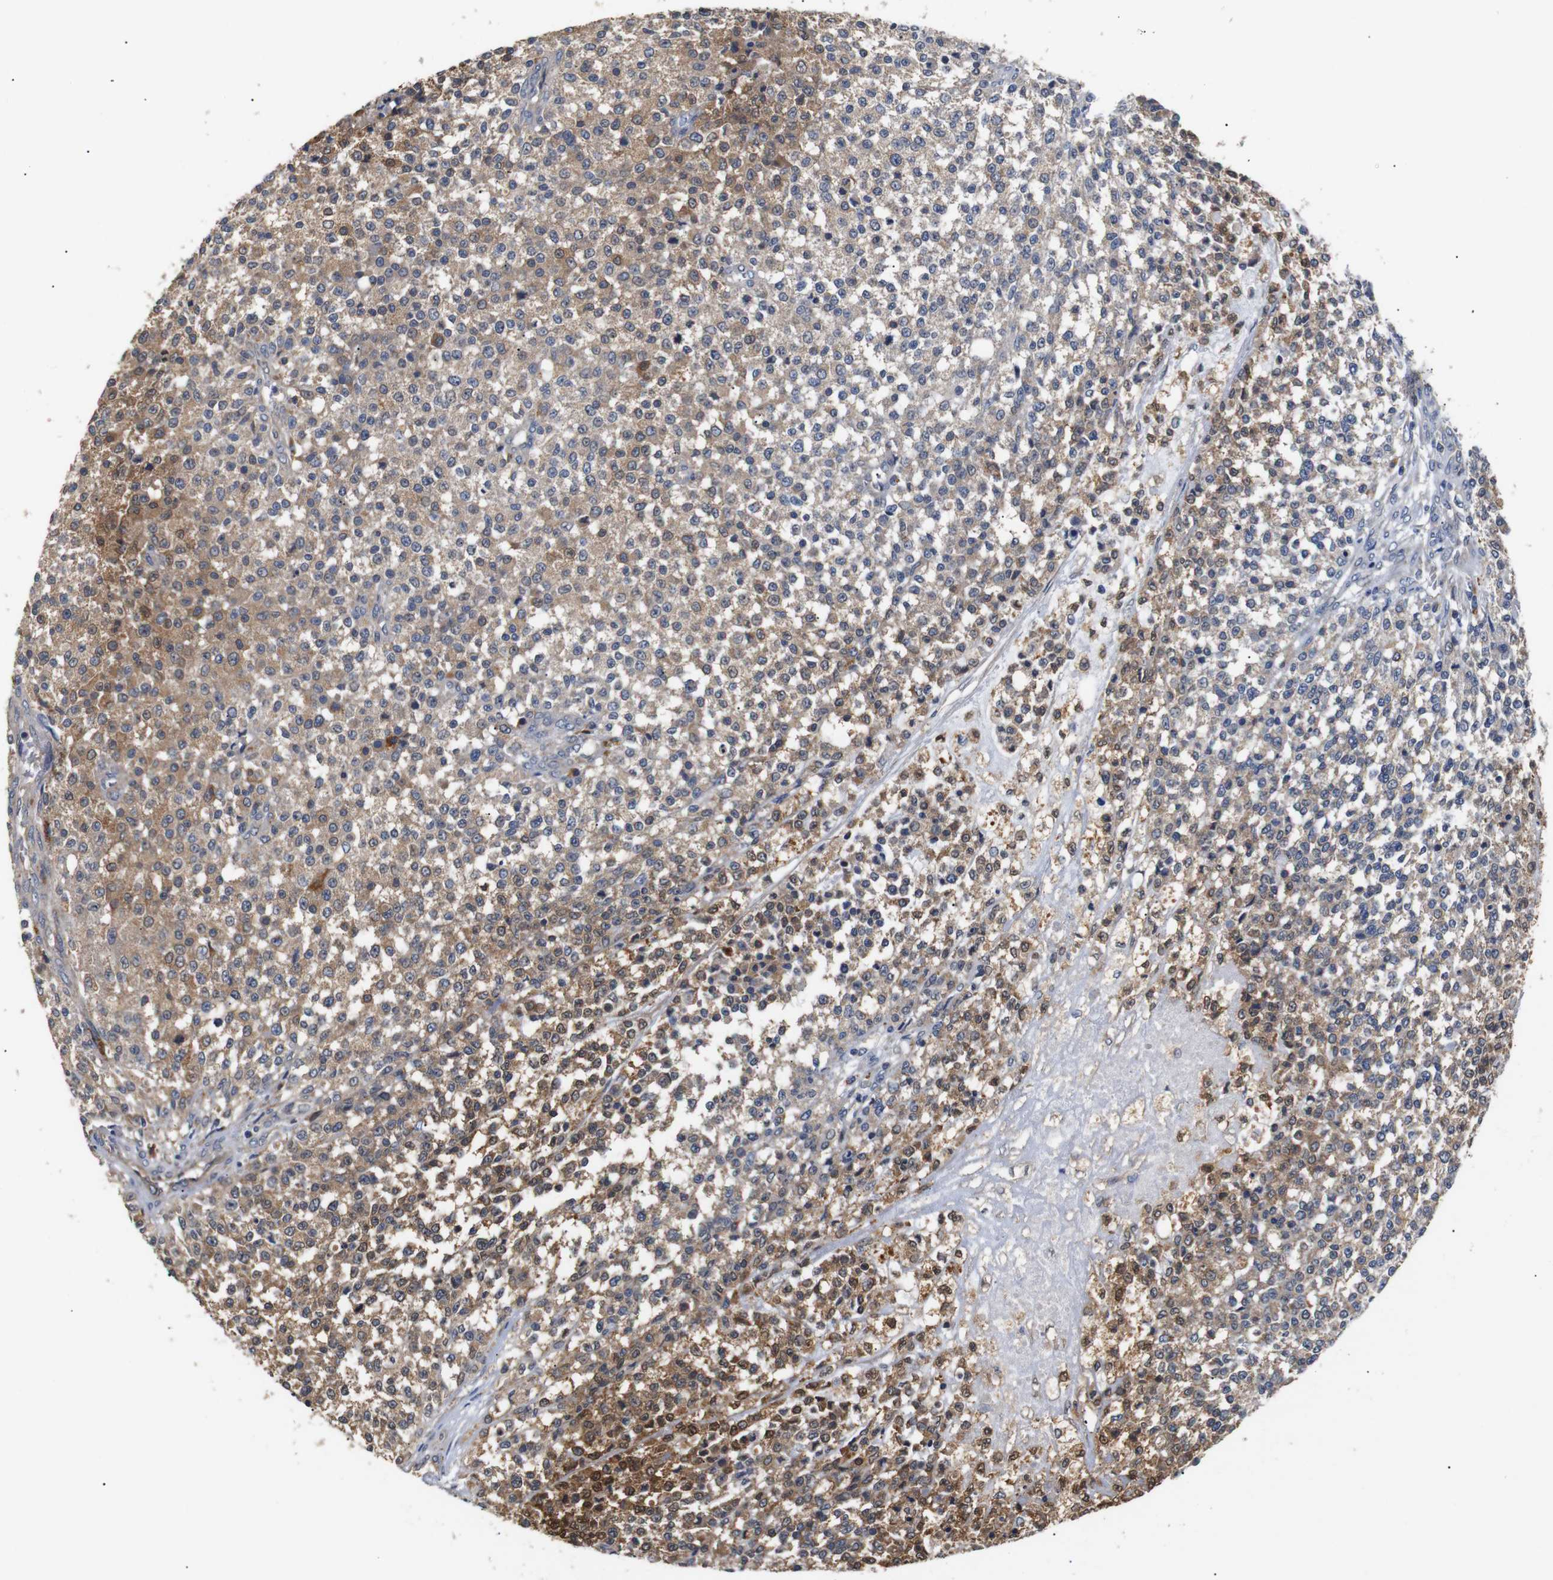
{"staining": {"intensity": "moderate", "quantity": "25%-75%", "location": "cytoplasmic/membranous"}, "tissue": "testis cancer", "cell_type": "Tumor cells", "image_type": "cancer", "snomed": [{"axis": "morphology", "description": "Seminoma, NOS"}, {"axis": "topography", "description": "Testis"}], "caption": "Seminoma (testis) tissue reveals moderate cytoplasmic/membranous staining in about 25%-75% of tumor cells", "gene": "DDR1", "patient": {"sex": "male", "age": 59}}